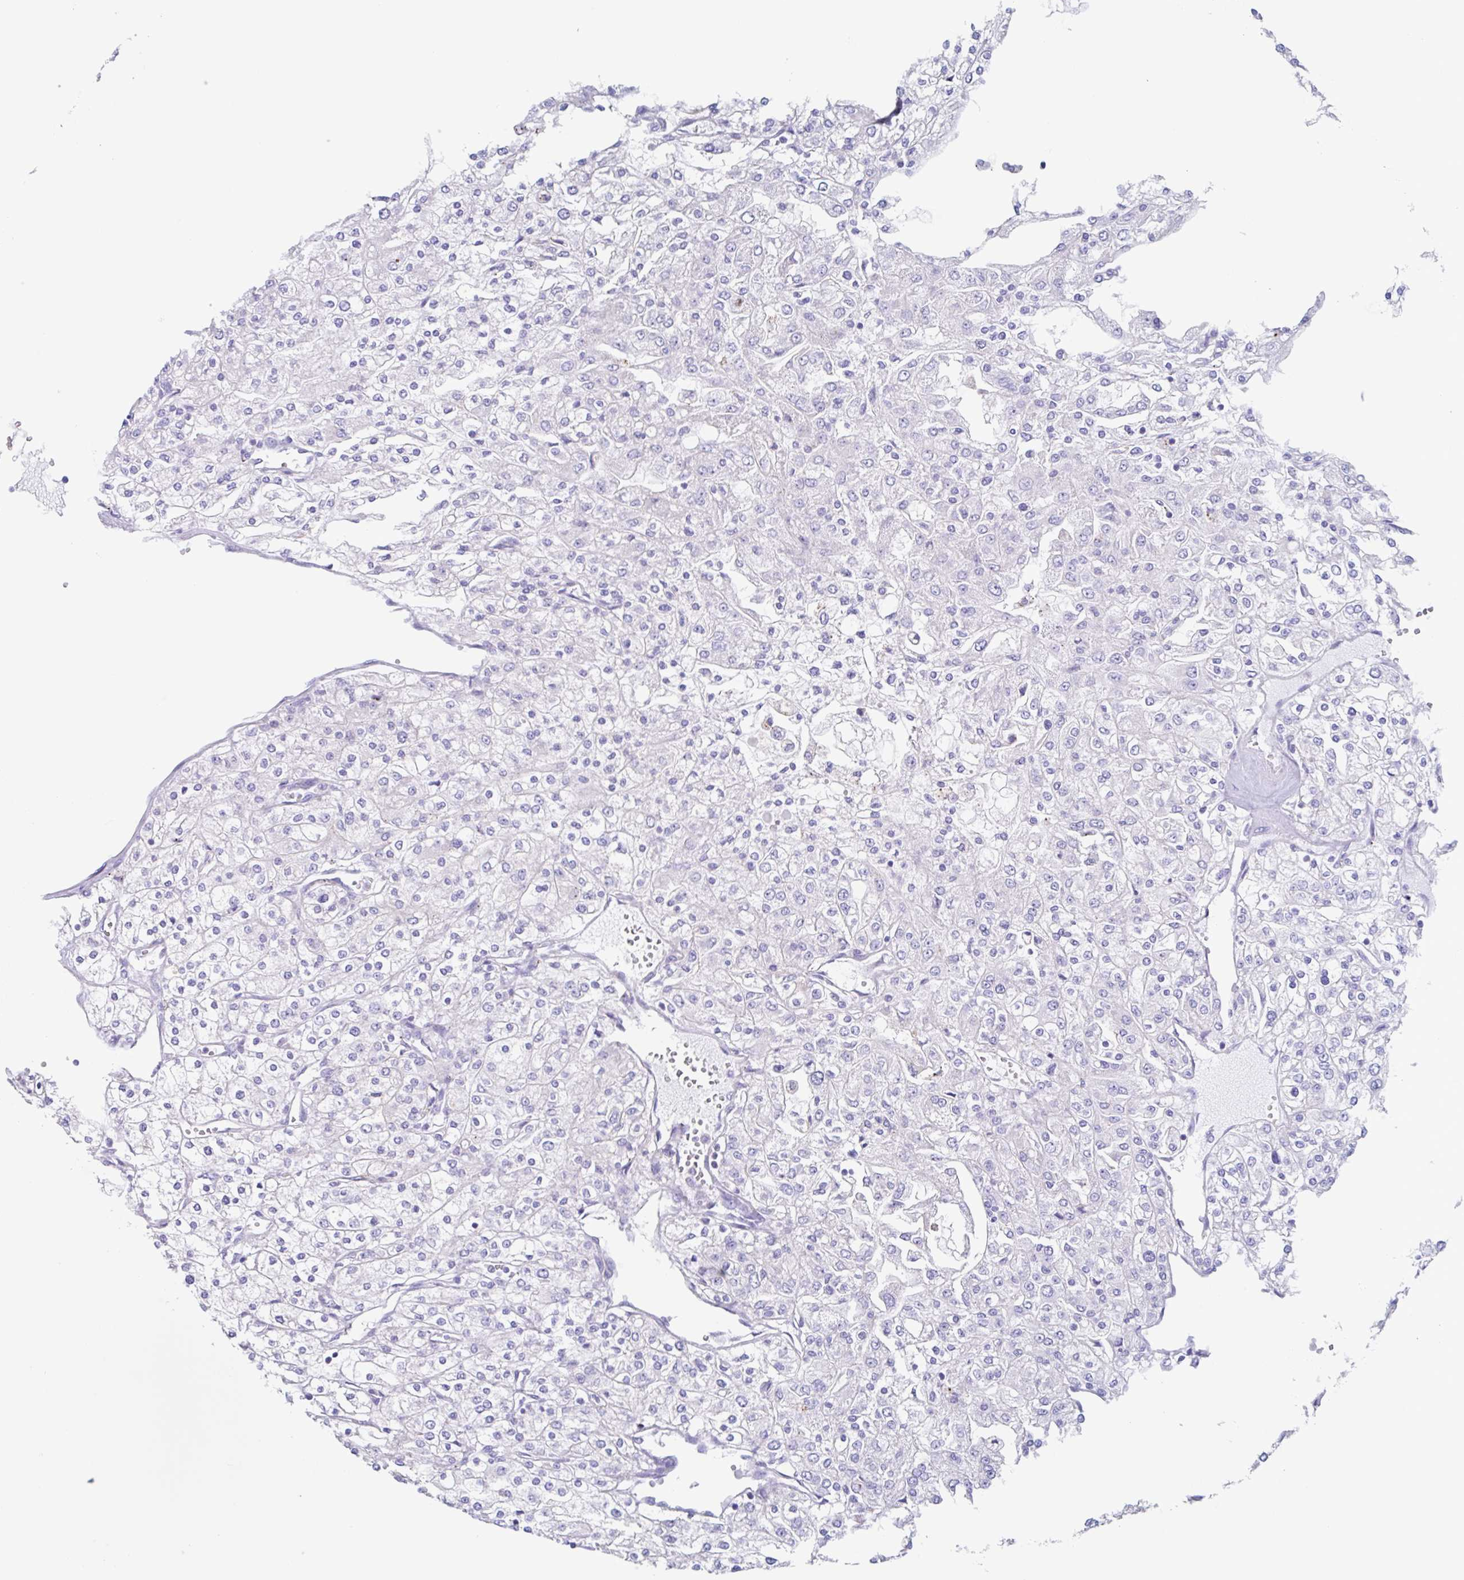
{"staining": {"intensity": "negative", "quantity": "none", "location": "none"}, "tissue": "renal cancer", "cell_type": "Tumor cells", "image_type": "cancer", "snomed": [{"axis": "morphology", "description": "Adenocarcinoma, NOS"}, {"axis": "topography", "description": "Kidney"}], "caption": "DAB (3,3'-diaminobenzidine) immunohistochemical staining of human renal cancer shows no significant staining in tumor cells. (DAB immunohistochemistry (IHC) visualized using brightfield microscopy, high magnification).", "gene": "CHMP5", "patient": {"sex": "male", "age": 80}}